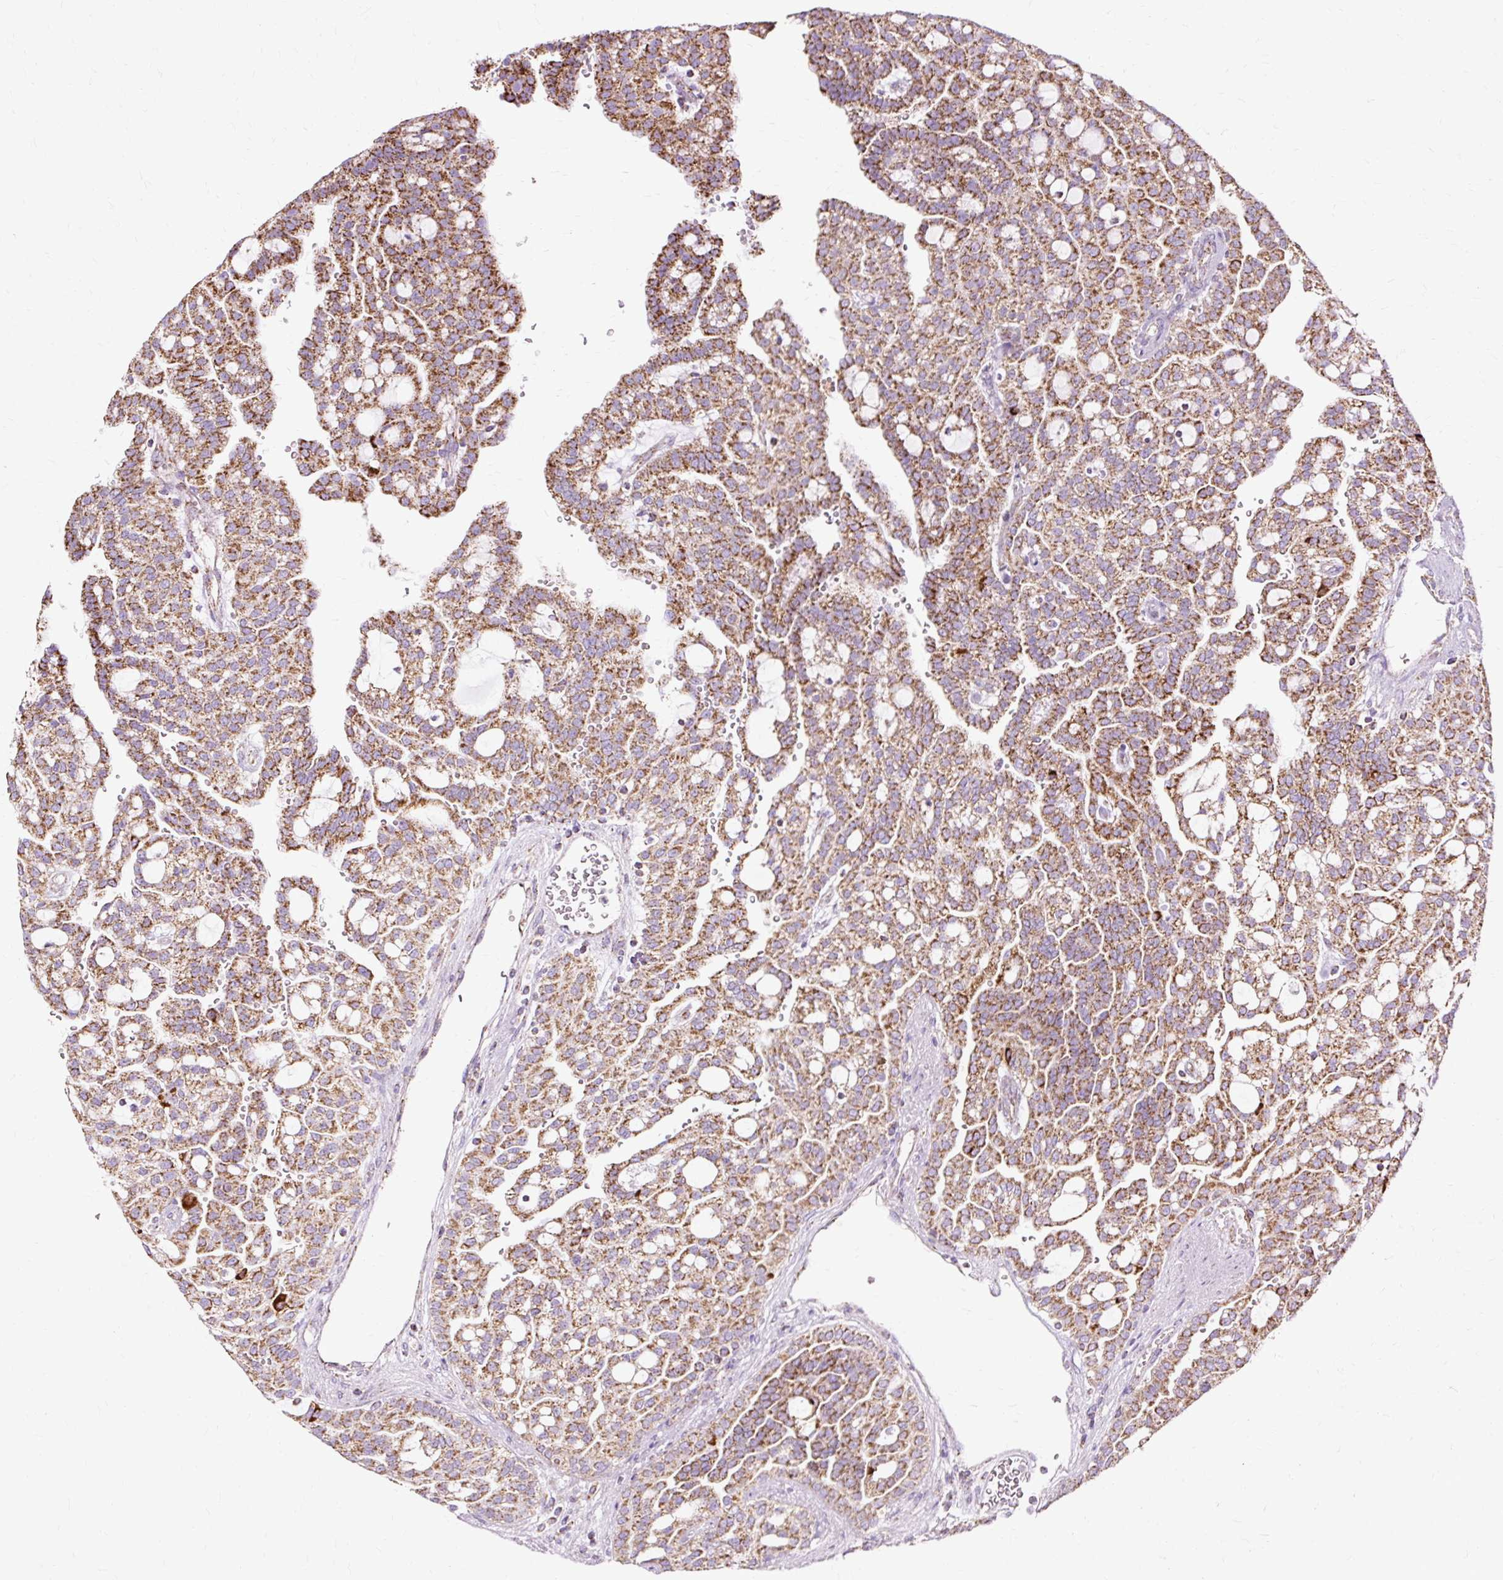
{"staining": {"intensity": "moderate", "quantity": ">75%", "location": "cytoplasmic/membranous"}, "tissue": "renal cancer", "cell_type": "Tumor cells", "image_type": "cancer", "snomed": [{"axis": "morphology", "description": "Adenocarcinoma, NOS"}, {"axis": "topography", "description": "Kidney"}], "caption": "Renal cancer stained with a brown dye demonstrates moderate cytoplasmic/membranous positive positivity in approximately >75% of tumor cells.", "gene": "DLAT", "patient": {"sex": "male", "age": 63}}